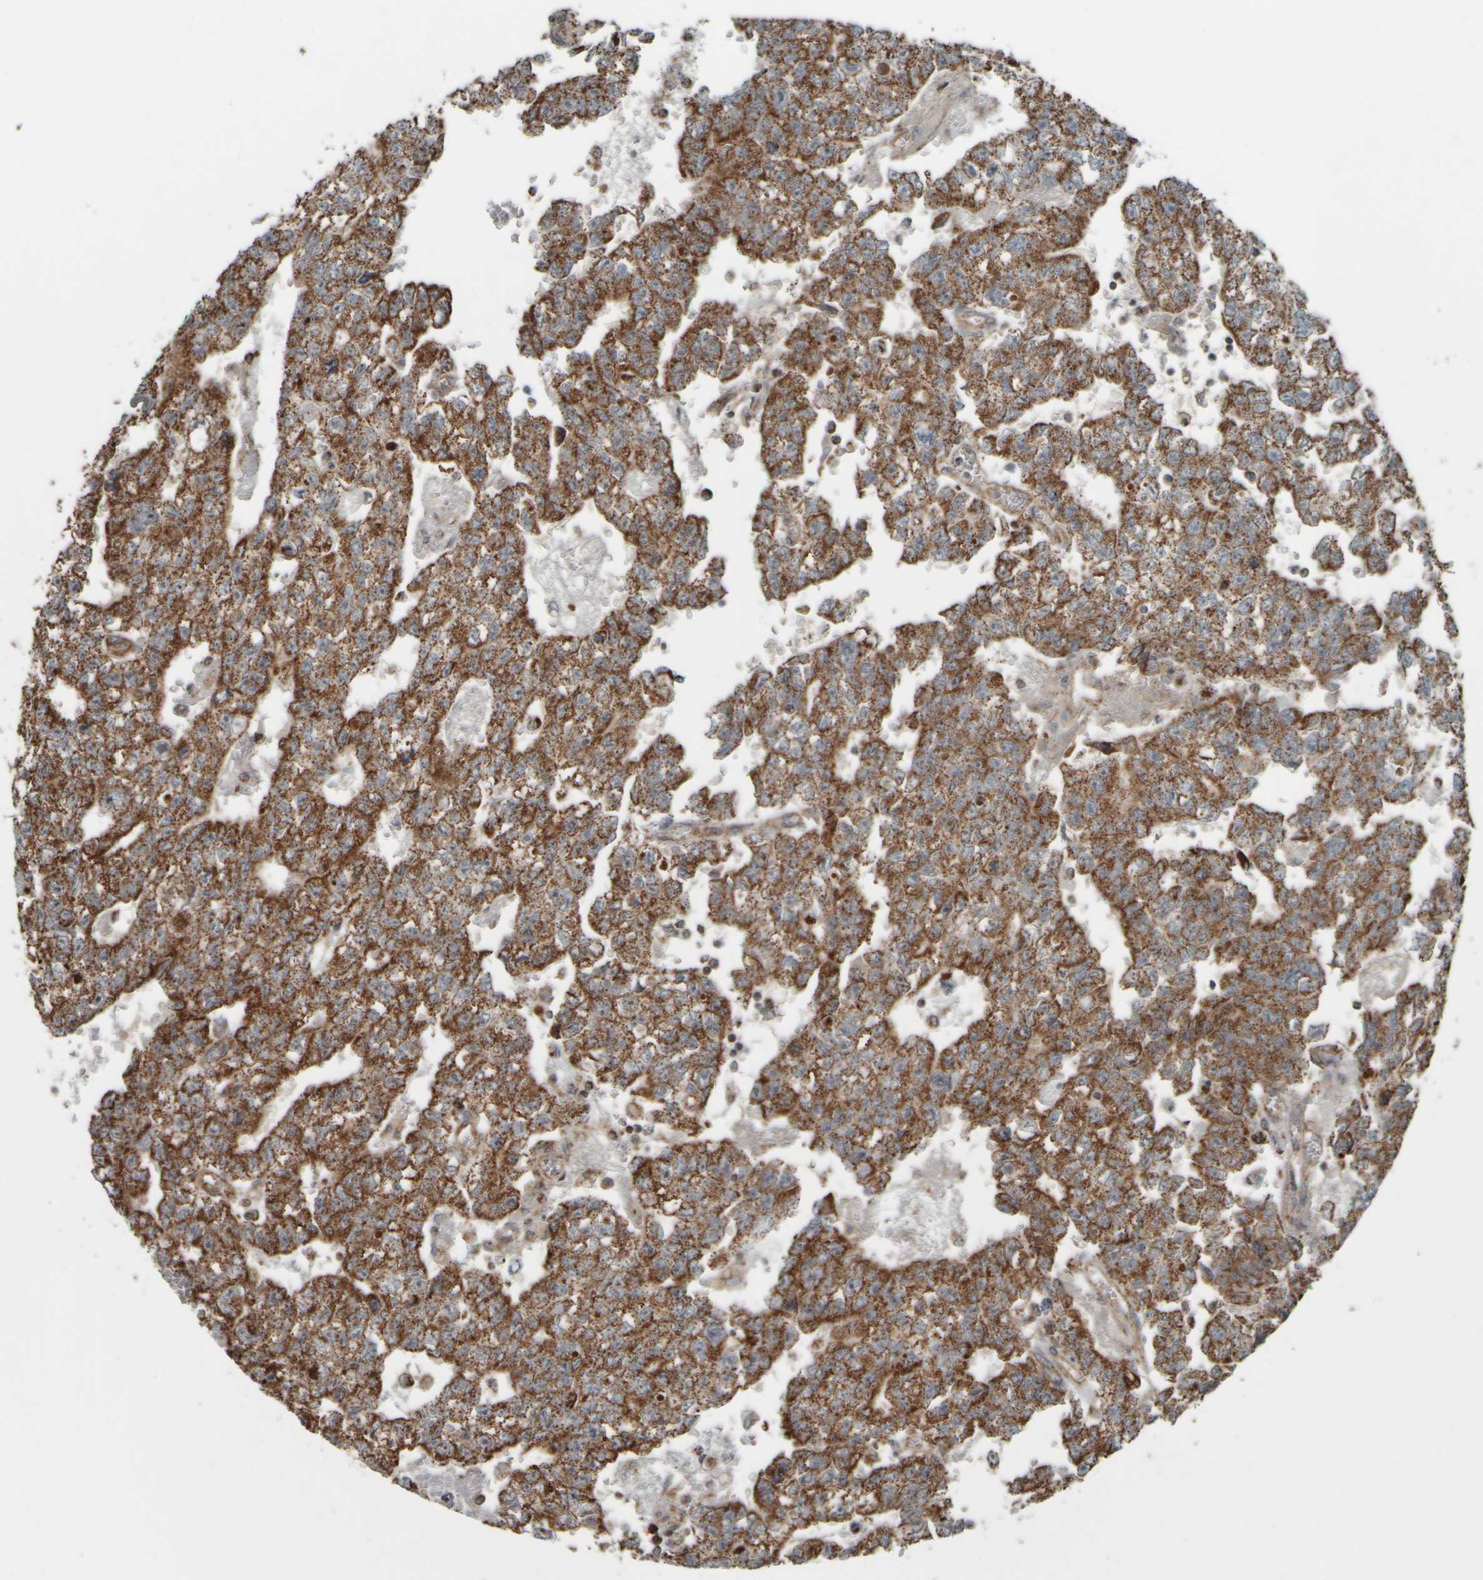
{"staining": {"intensity": "strong", "quantity": ">75%", "location": "cytoplasmic/membranous"}, "tissue": "testis cancer", "cell_type": "Tumor cells", "image_type": "cancer", "snomed": [{"axis": "morphology", "description": "Seminoma, NOS"}, {"axis": "morphology", "description": "Carcinoma, Embryonal, NOS"}, {"axis": "topography", "description": "Testis"}], "caption": "Testis cancer (seminoma) tissue reveals strong cytoplasmic/membranous positivity in about >75% of tumor cells", "gene": "APBB2", "patient": {"sex": "male", "age": 38}}